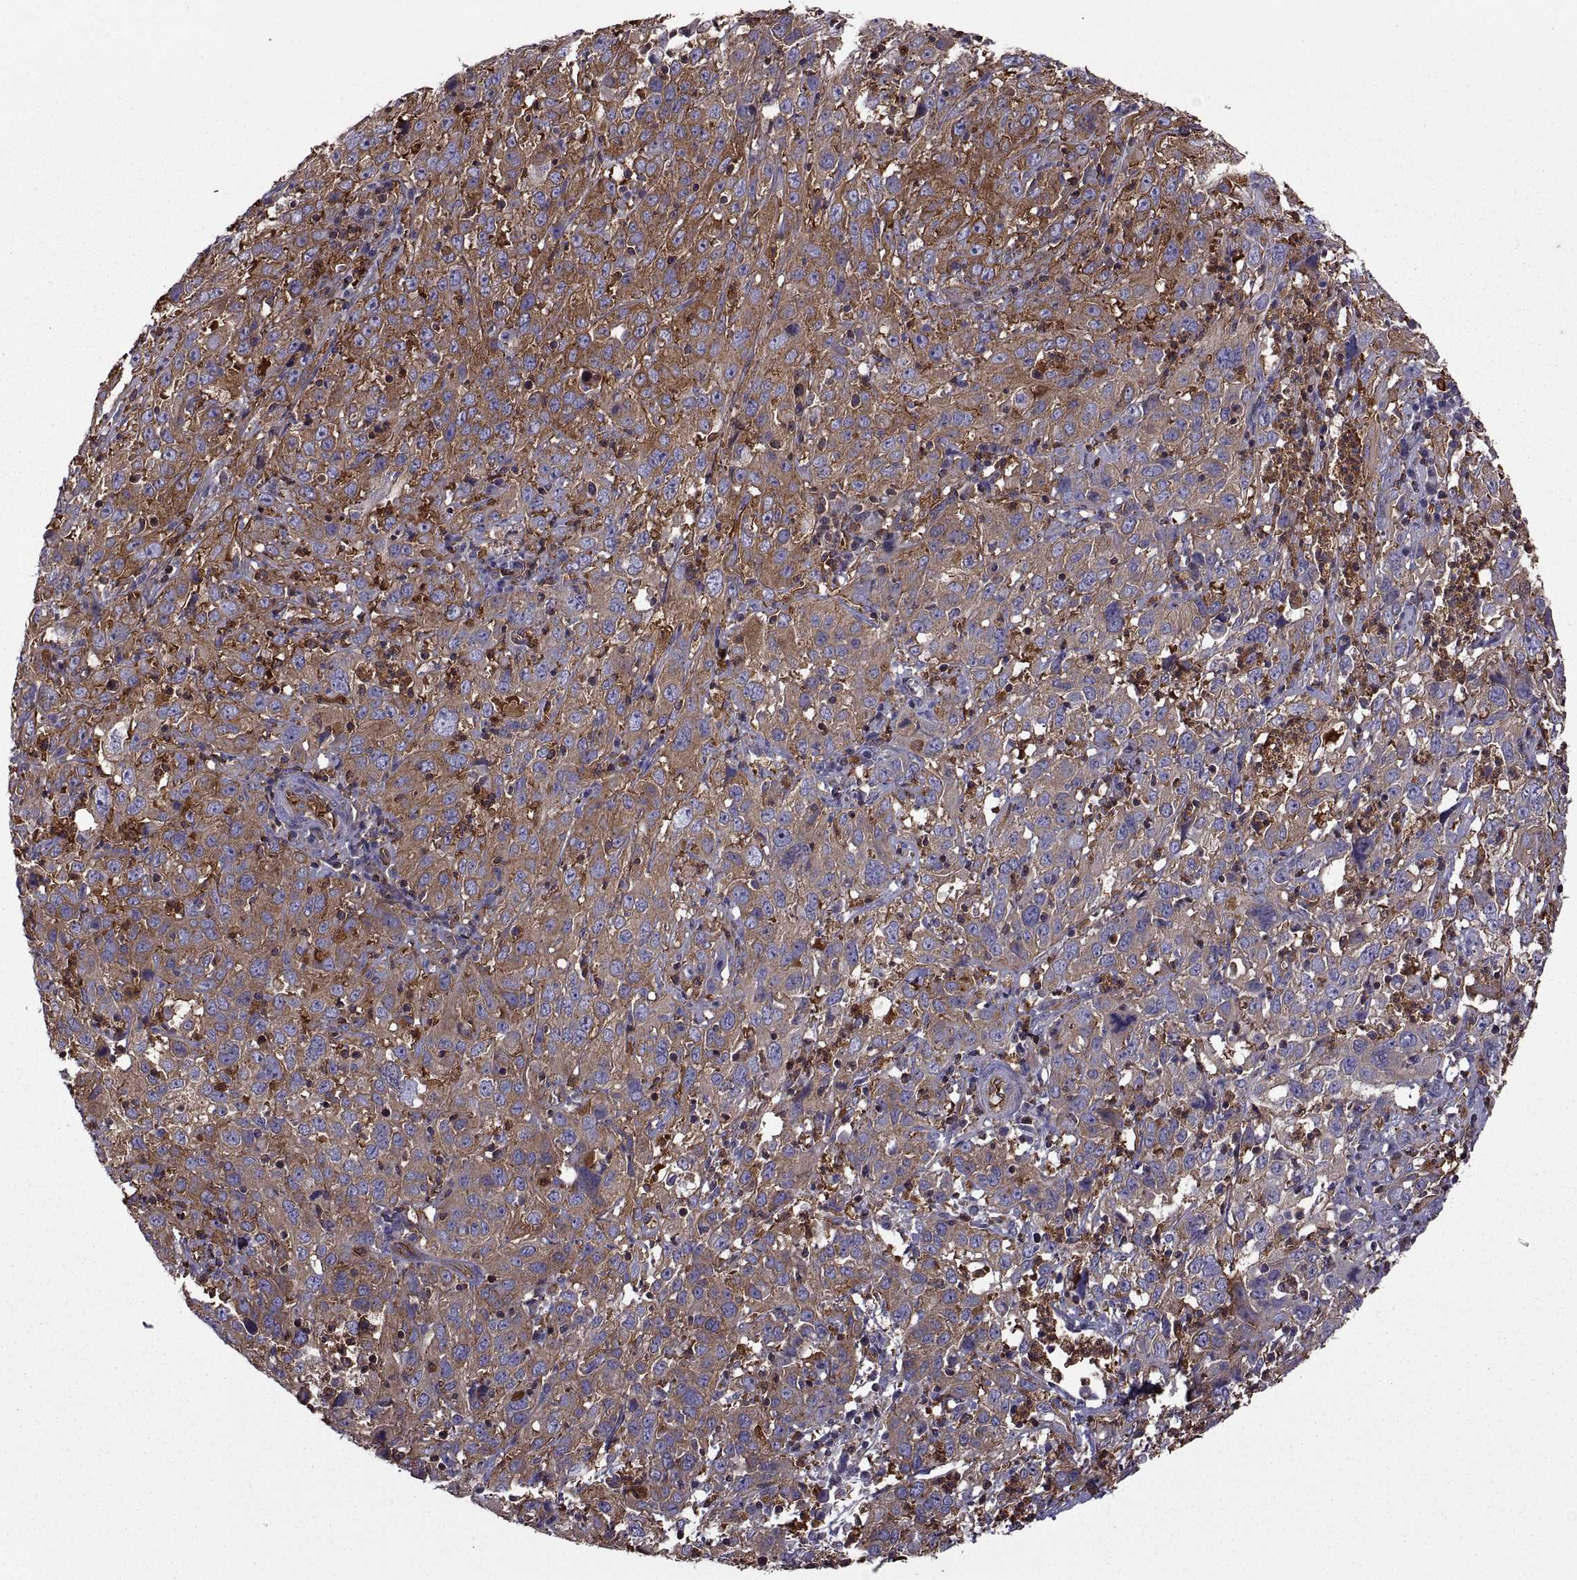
{"staining": {"intensity": "strong", "quantity": "25%-75%", "location": "cytoplasmic/membranous"}, "tissue": "cervical cancer", "cell_type": "Tumor cells", "image_type": "cancer", "snomed": [{"axis": "morphology", "description": "Squamous cell carcinoma, NOS"}, {"axis": "topography", "description": "Cervix"}], "caption": "This micrograph demonstrates immunohistochemistry (IHC) staining of cervical squamous cell carcinoma, with high strong cytoplasmic/membranous staining in about 25%-75% of tumor cells.", "gene": "MYH9", "patient": {"sex": "female", "age": 32}}